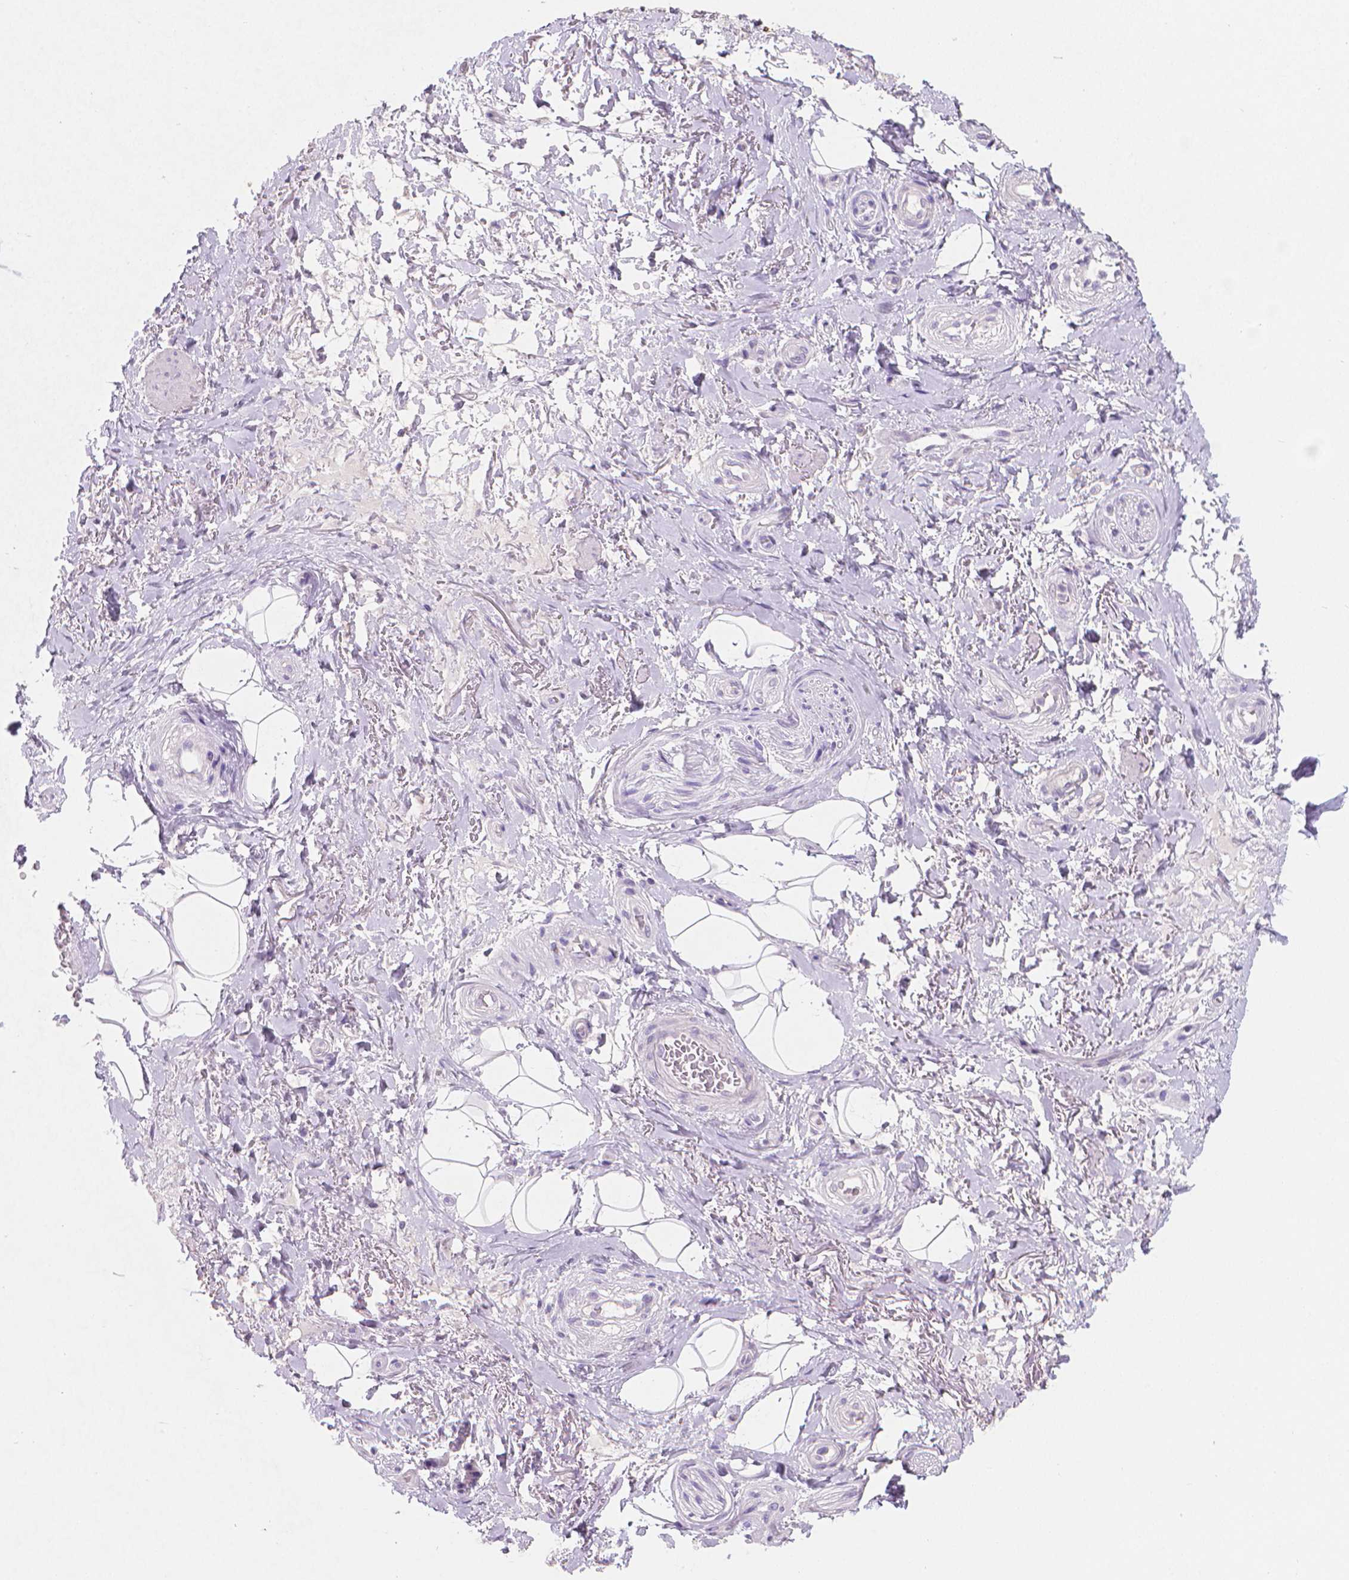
{"staining": {"intensity": "negative", "quantity": "none", "location": "none"}, "tissue": "adipose tissue", "cell_type": "Adipocytes", "image_type": "normal", "snomed": [{"axis": "morphology", "description": "Normal tissue, NOS"}, {"axis": "topography", "description": "Anal"}, {"axis": "topography", "description": "Peripheral nerve tissue"}], "caption": "Immunohistochemistry (IHC) image of benign human adipose tissue stained for a protein (brown), which shows no positivity in adipocytes. (Immunohistochemistry, brightfield microscopy, high magnification).", "gene": "TNNI2", "patient": {"sex": "male", "age": 53}}